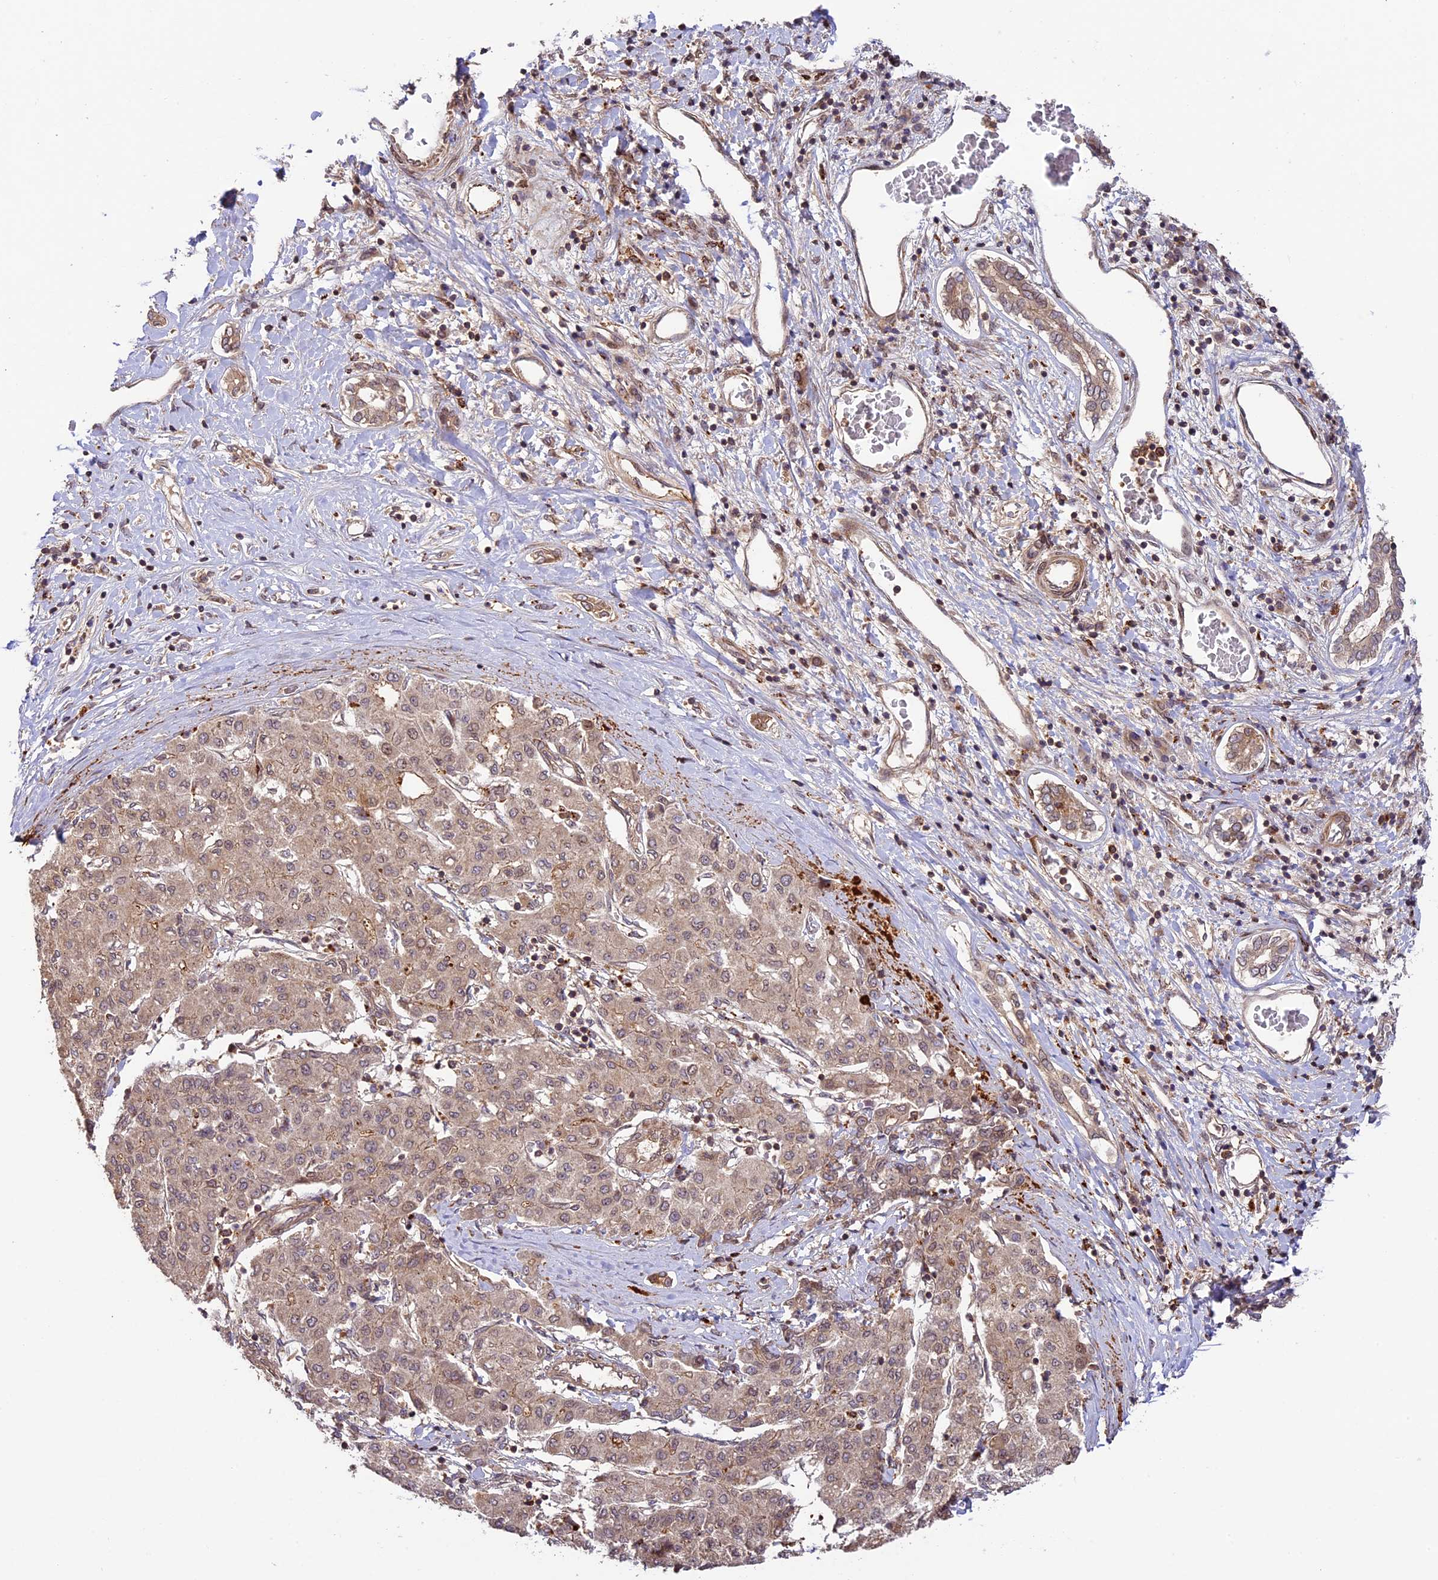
{"staining": {"intensity": "weak", "quantity": "25%-75%", "location": "cytoplasmic/membranous"}, "tissue": "liver cancer", "cell_type": "Tumor cells", "image_type": "cancer", "snomed": [{"axis": "morphology", "description": "Carcinoma, Hepatocellular, NOS"}, {"axis": "topography", "description": "Liver"}], "caption": "This is an image of IHC staining of hepatocellular carcinoma (liver), which shows weak expression in the cytoplasmic/membranous of tumor cells.", "gene": "DGKH", "patient": {"sex": "male", "age": 65}}